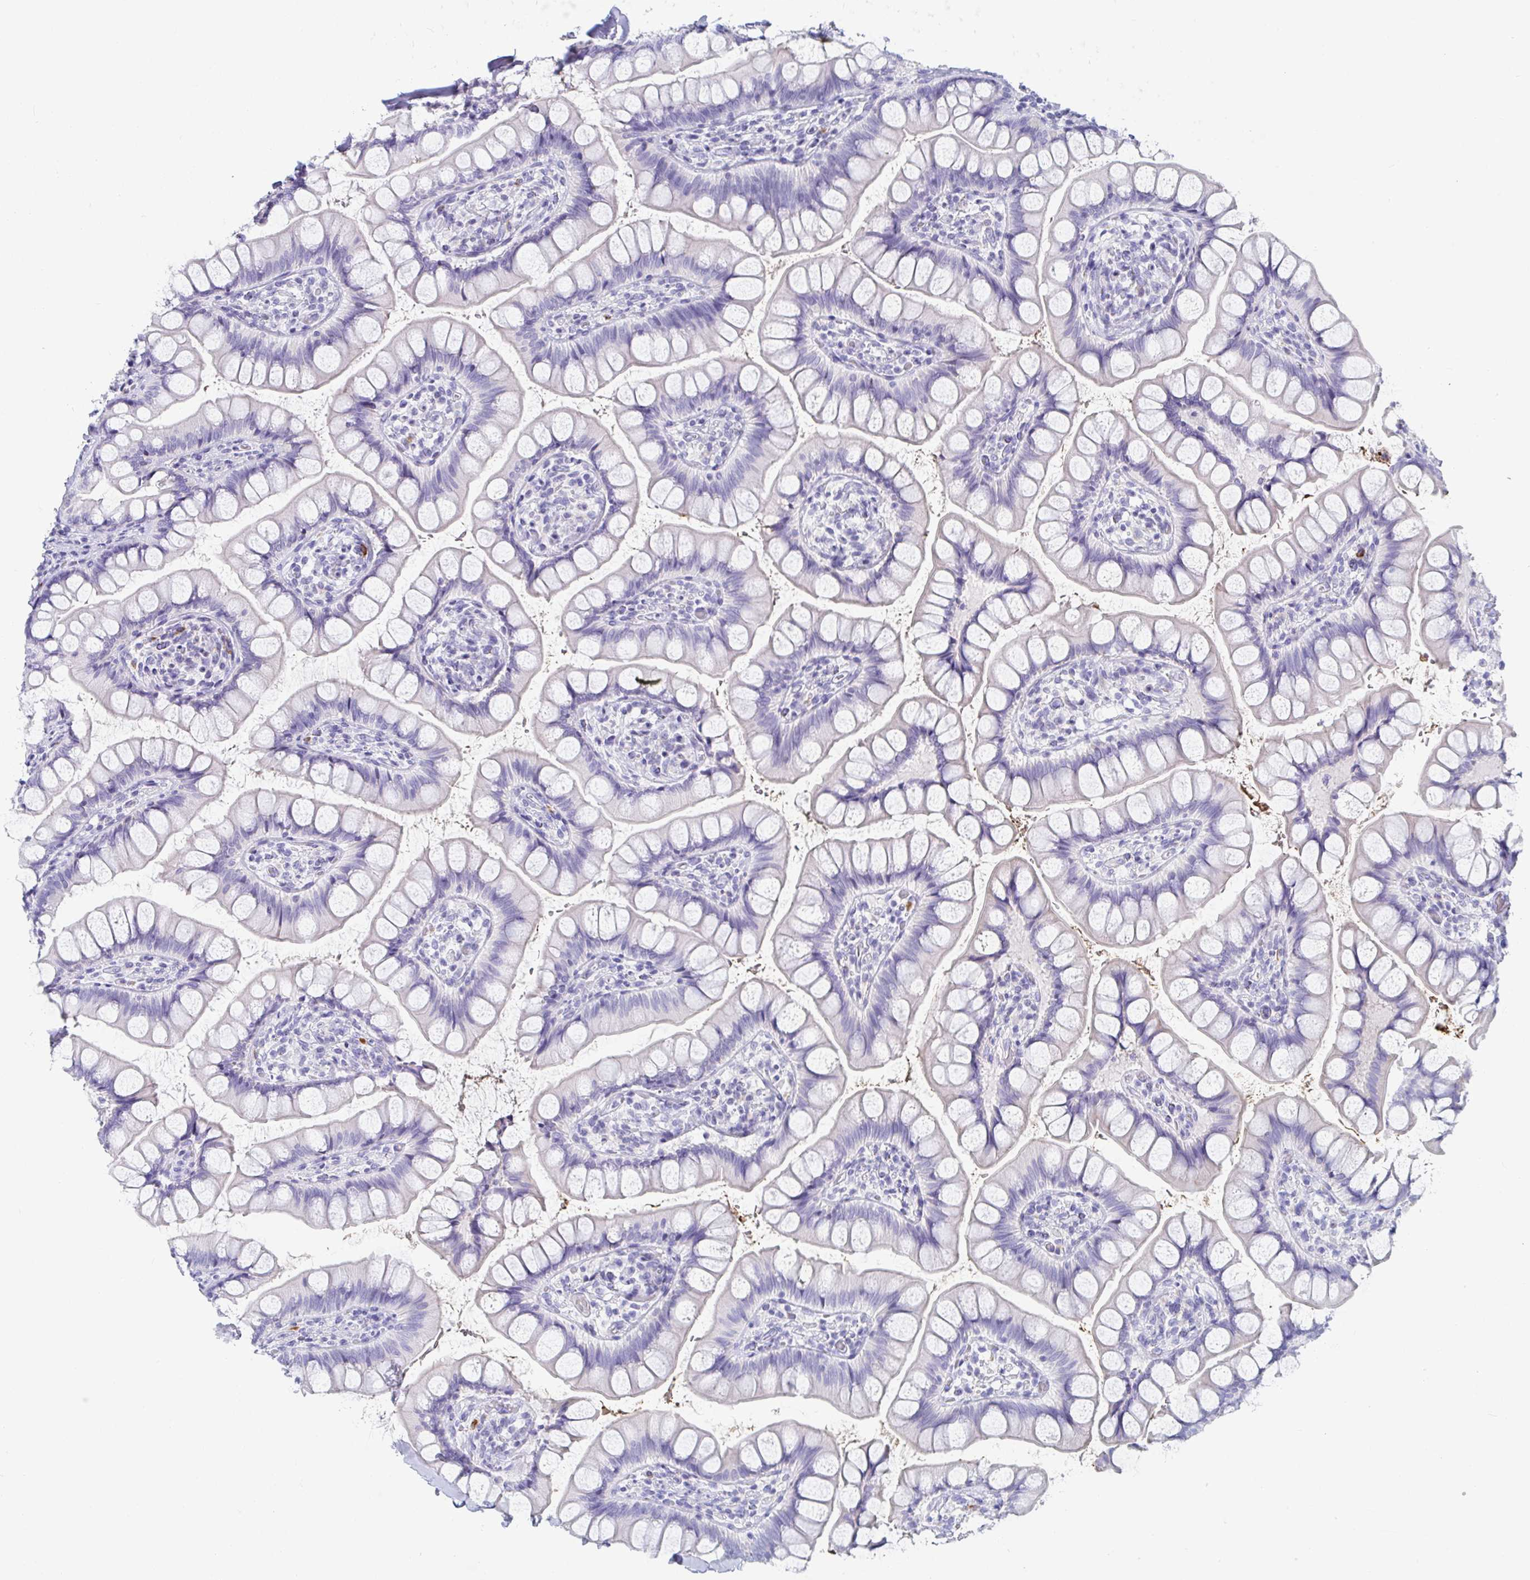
{"staining": {"intensity": "negative", "quantity": "none", "location": "none"}, "tissue": "small intestine", "cell_type": "Glandular cells", "image_type": "normal", "snomed": [{"axis": "morphology", "description": "Normal tissue, NOS"}, {"axis": "topography", "description": "Small intestine"}], "caption": "An image of small intestine stained for a protein demonstrates no brown staining in glandular cells.", "gene": "PLA2G1B", "patient": {"sex": "male", "age": 70}}